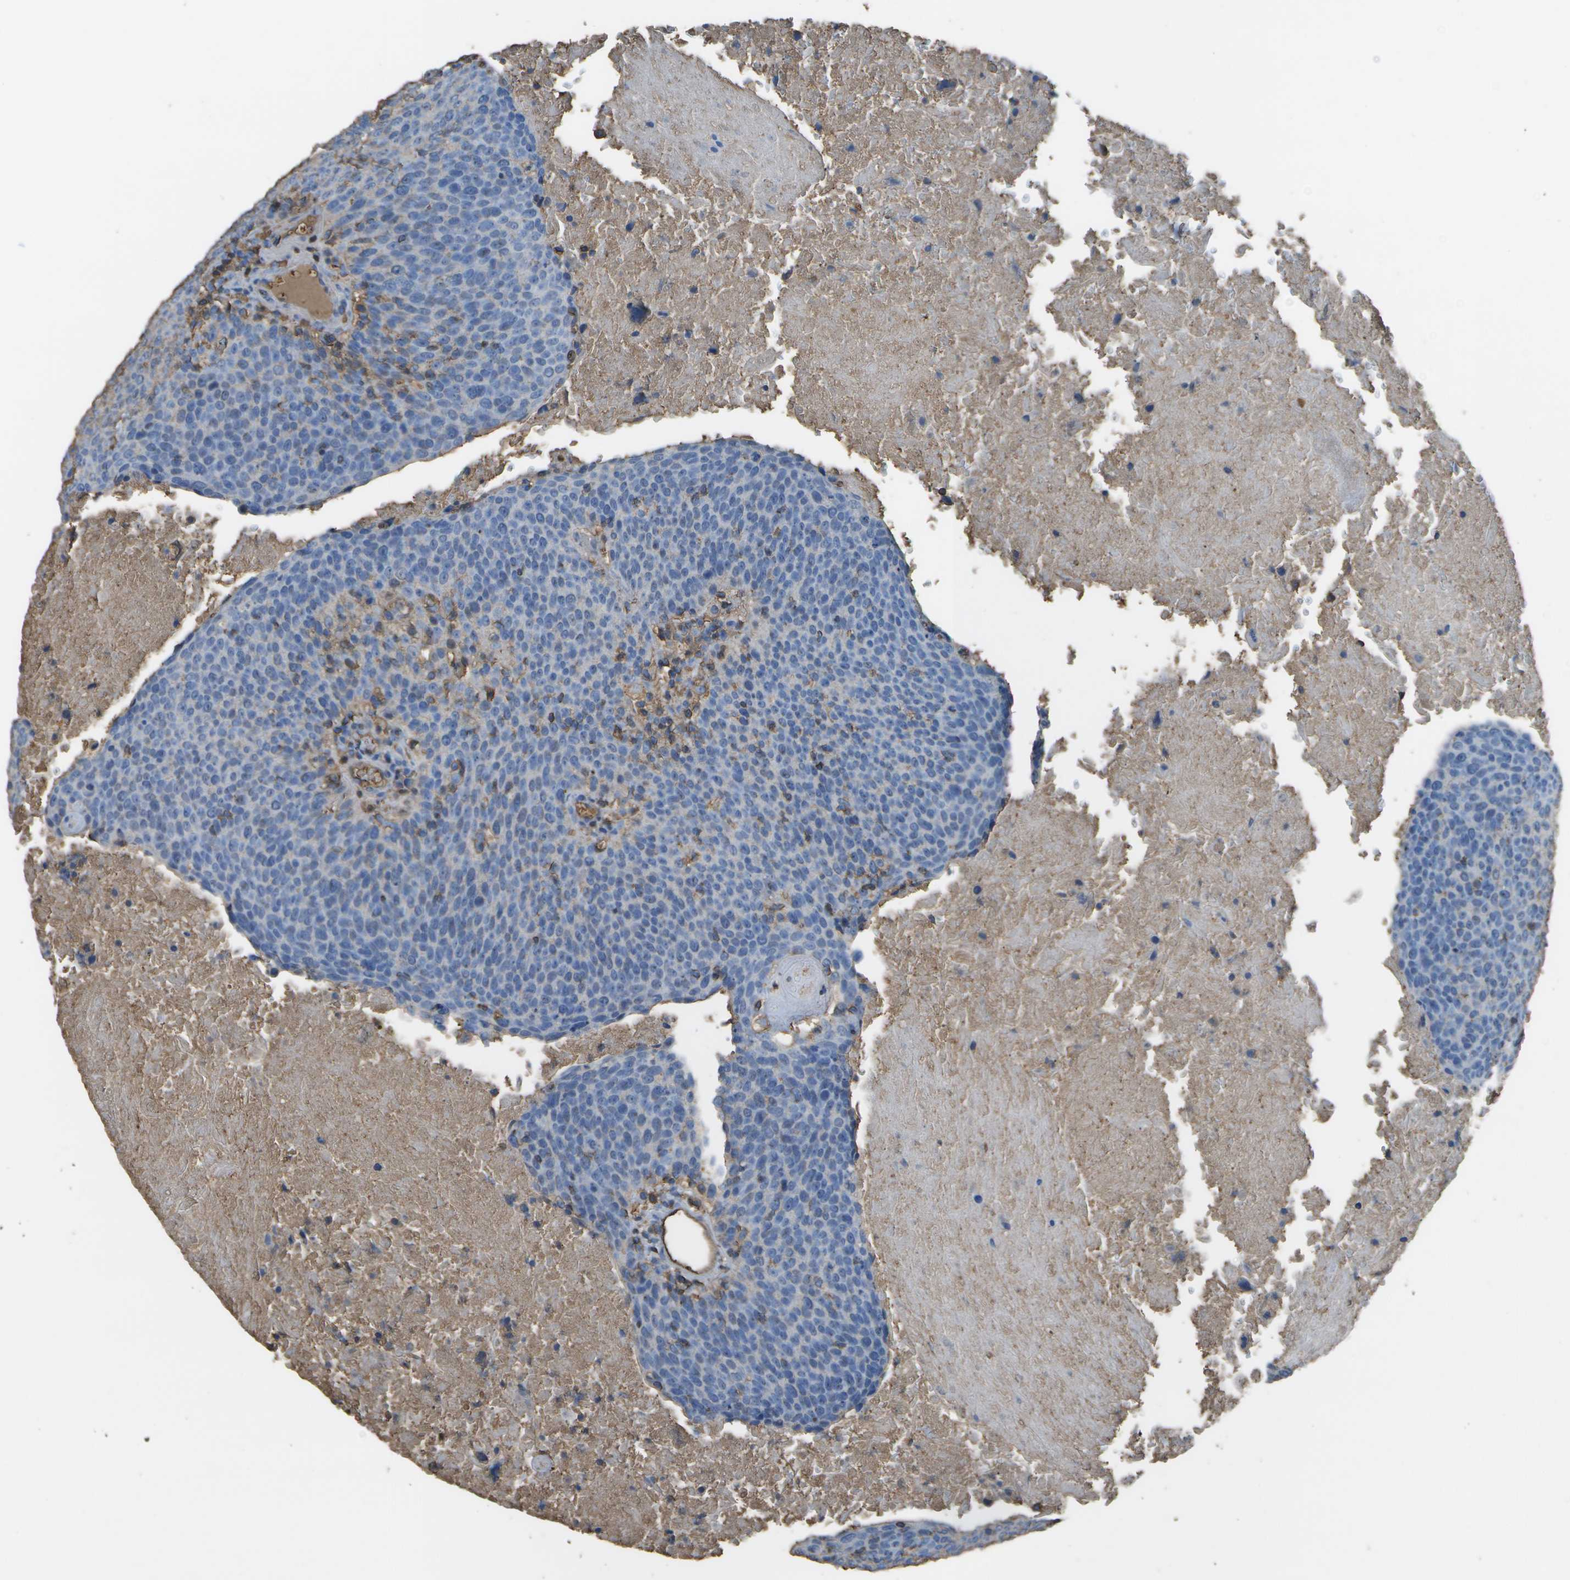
{"staining": {"intensity": "negative", "quantity": "none", "location": "none"}, "tissue": "head and neck cancer", "cell_type": "Tumor cells", "image_type": "cancer", "snomed": [{"axis": "morphology", "description": "Squamous cell carcinoma, NOS"}, {"axis": "morphology", "description": "Squamous cell carcinoma, metastatic, NOS"}, {"axis": "topography", "description": "Lymph node"}, {"axis": "topography", "description": "Head-Neck"}], "caption": "The photomicrograph reveals no staining of tumor cells in head and neck cancer.", "gene": "CYP4F11", "patient": {"sex": "male", "age": 62}}